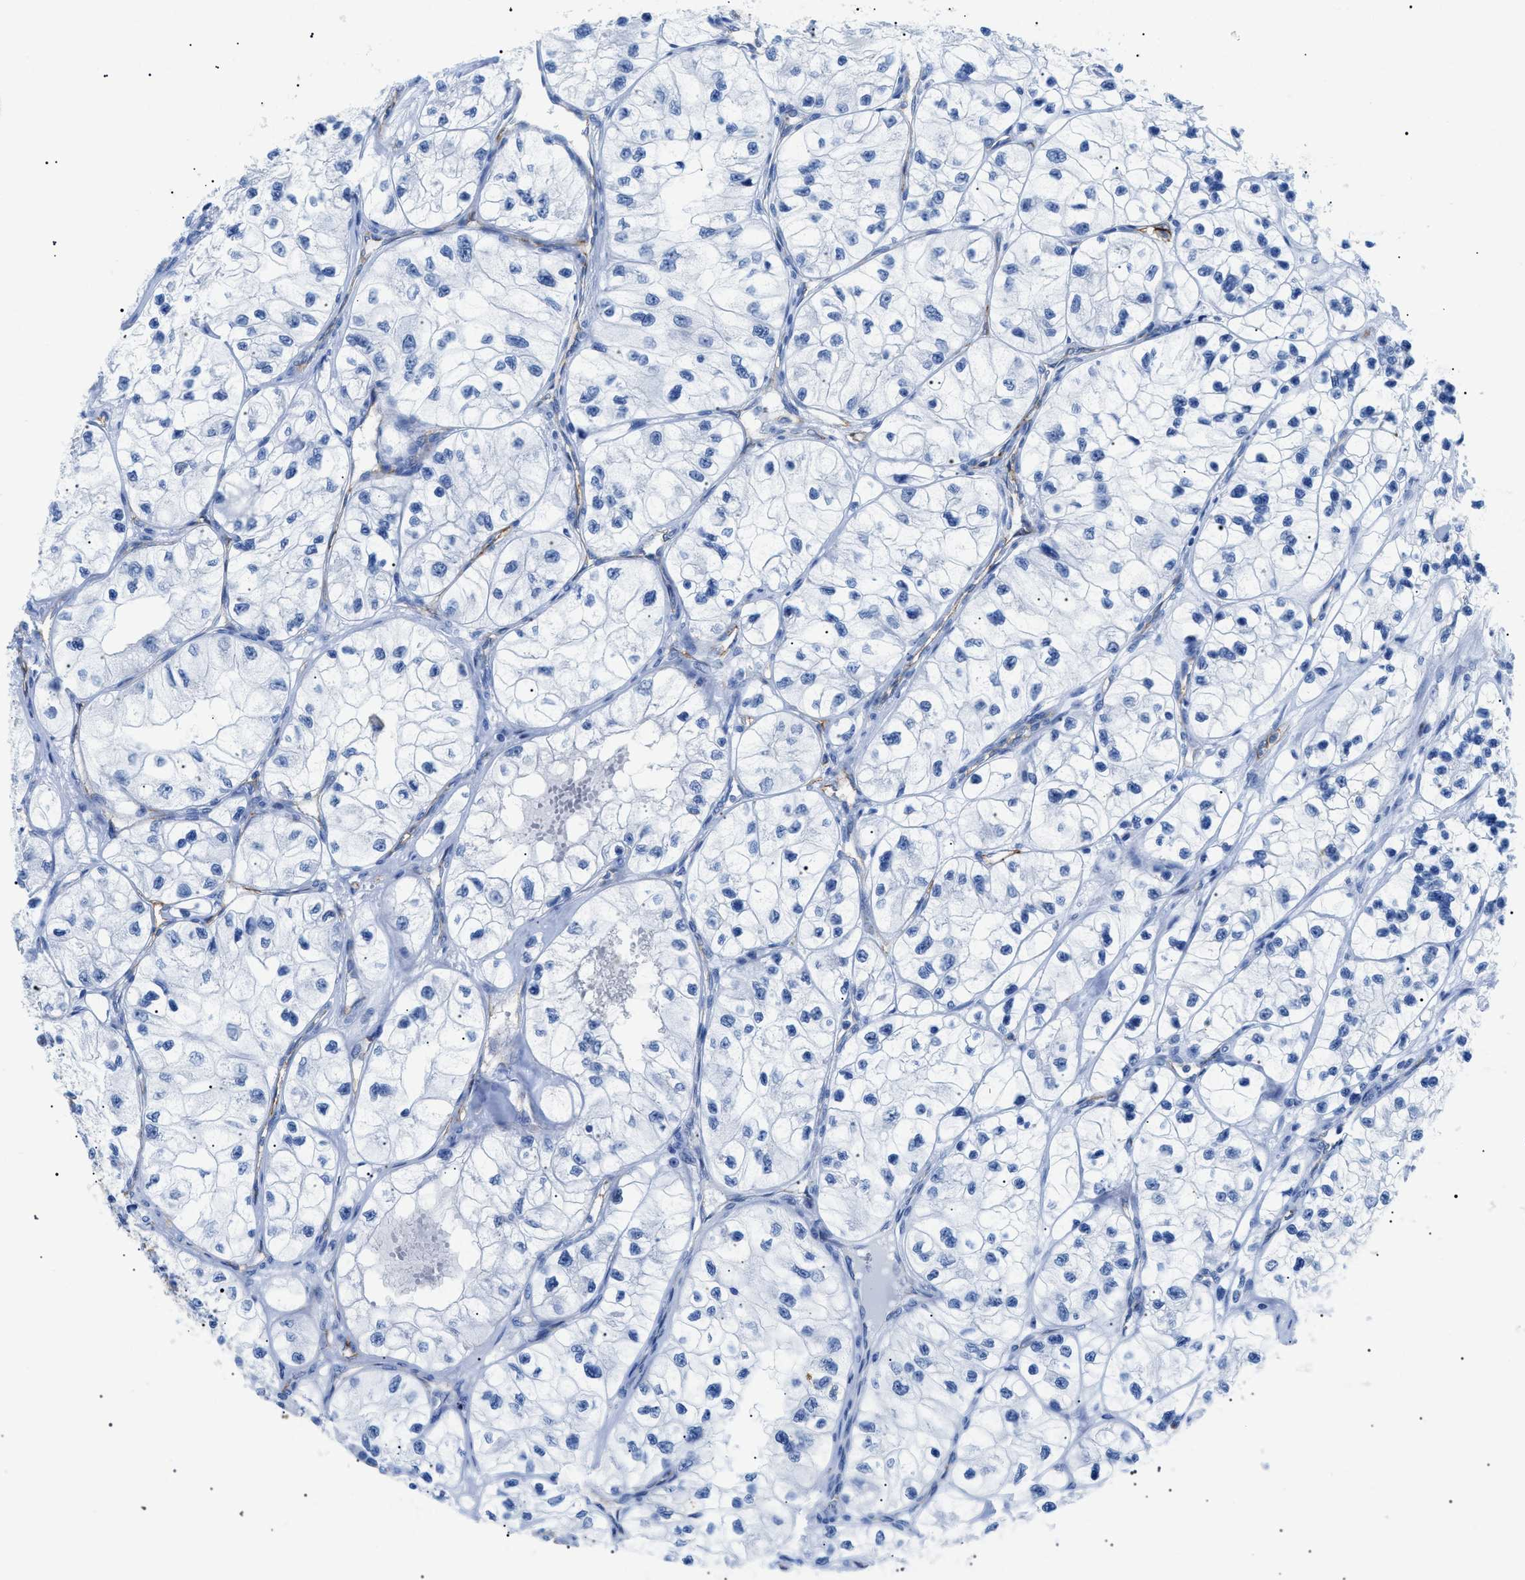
{"staining": {"intensity": "negative", "quantity": "none", "location": "none"}, "tissue": "renal cancer", "cell_type": "Tumor cells", "image_type": "cancer", "snomed": [{"axis": "morphology", "description": "Adenocarcinoma, NOS"}, {"axis": "topography", "description": "Kidney"}], "caption": "IHC photomicrograph of human renal cancer (adenocarcinoma) stained for a protein (brown), which exhibits no positivity in tumor cells.", "gene": "PODXL", "patient": {"sex": "female", "age": 57}}